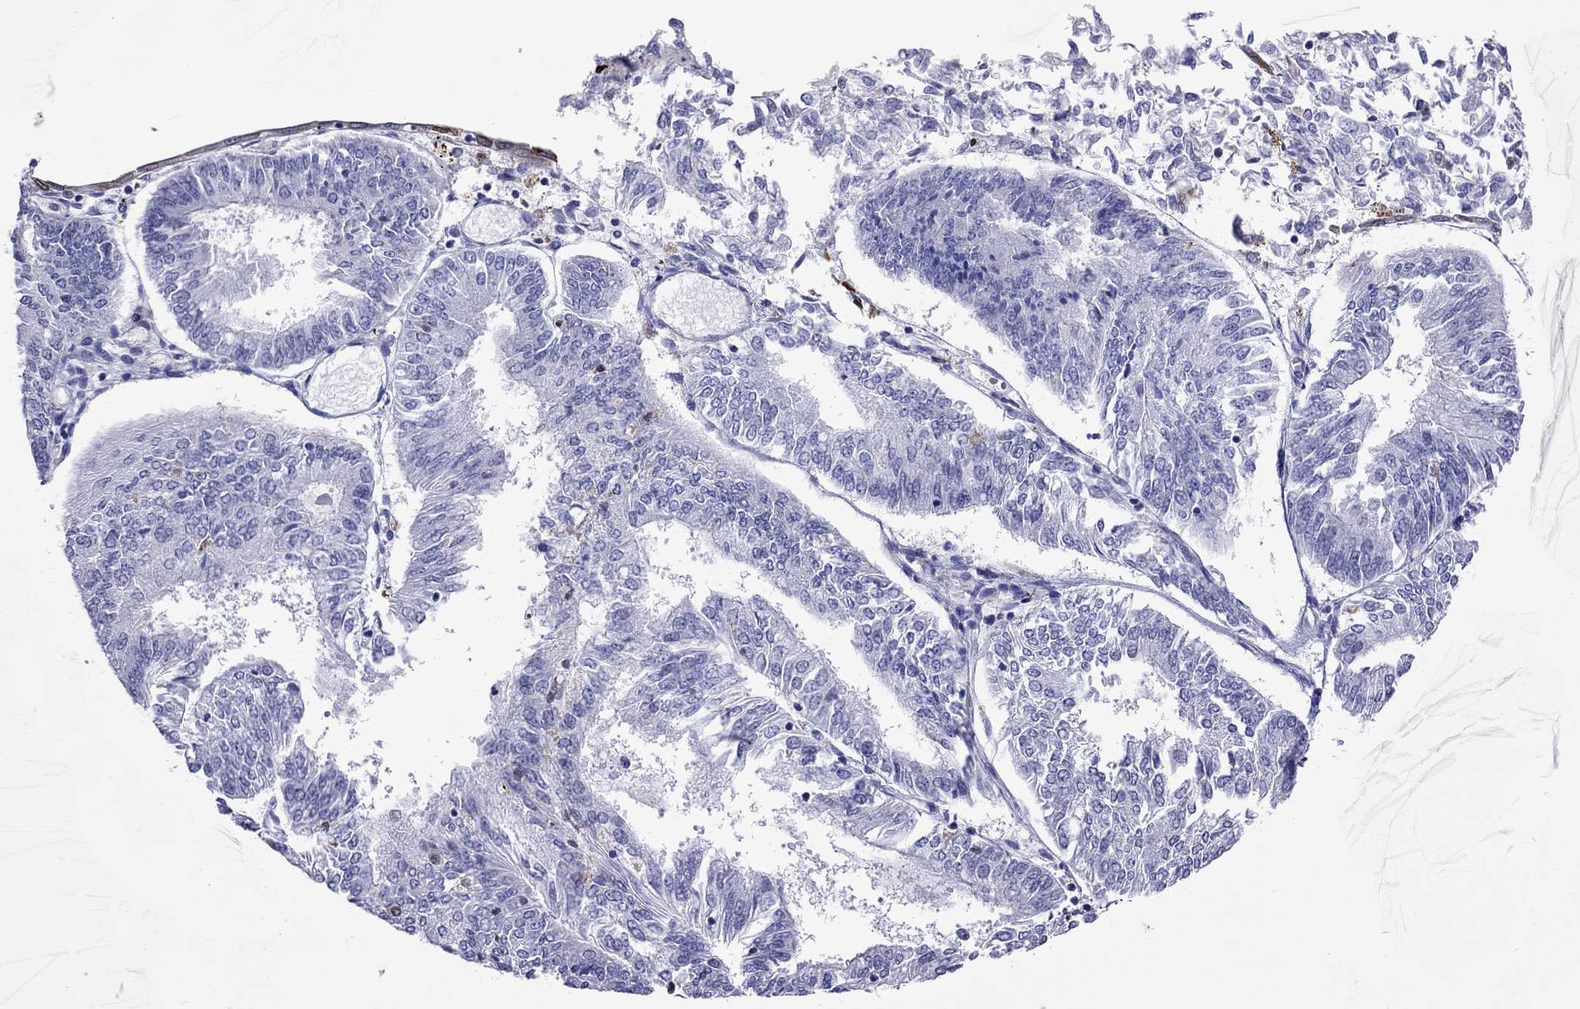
{"staining": {"intensity": "negative", "quantity": "none", "location": "none"}, "tissue": "endometrial cancer", "cell_type": "Tumor cells", "image_type": "cancer", "snomed": [{"axis": "morphology", "description": "Adenocarcinoma, NOS"}, {"axis": "topography", "description": "Endometrium"}], "caption": "A photomicrograph of endometrial cancer (adenocarcinoma) stained for a protein shows no brown staining in tumor cells.", "gene": "ADORA2A", "patient": {"sex": "female", "age": 58}}